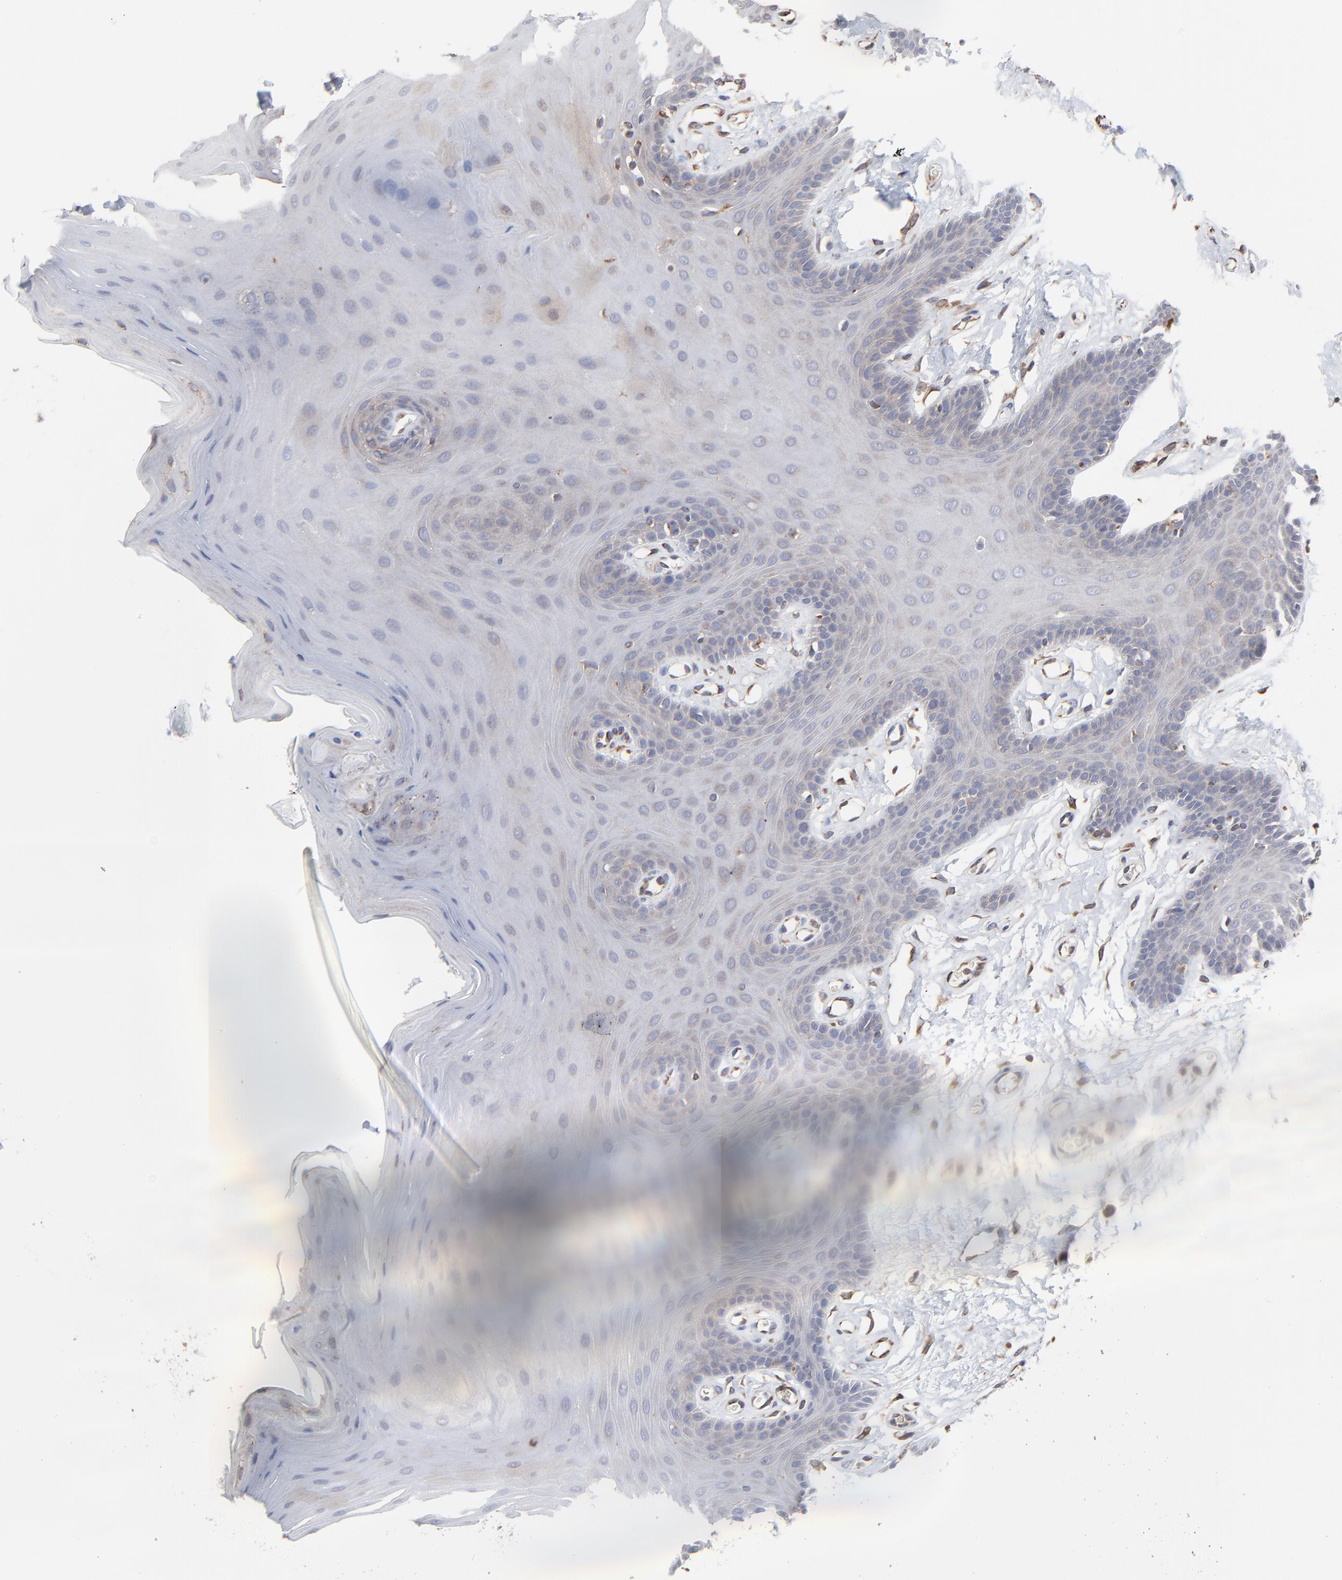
{"staining": {"intensity": "weak", "quantity": "<25%", "location": "cytoplasmic/membranous"}, "tissue": "oral mucosa", "cell_type": "Squamous epithelial cells", "image_type": "normal", "snomed": [{"axis": "morphology", "description": "Normal tissue, NOS"}, {"axis": "morphology", "description": "Squamous cell carcinoma, NOS"}, {"axis": "topography", "description": "Skeletal muscle"}, {"axis": "topography", "description": "Oral tissue"}, {"axis": "topography", "description": "Head-Neck"}], "caption": "Immunohistochemistry (IHC) image of unremarkable oral mucosa: human oral mucosa stained with DAB reveals no significant protein staining in squamous epithelial cells. Nuclei are stained in blue.", "gene": "RAB9A", "patient": {"sex": "male", "age": 71}}